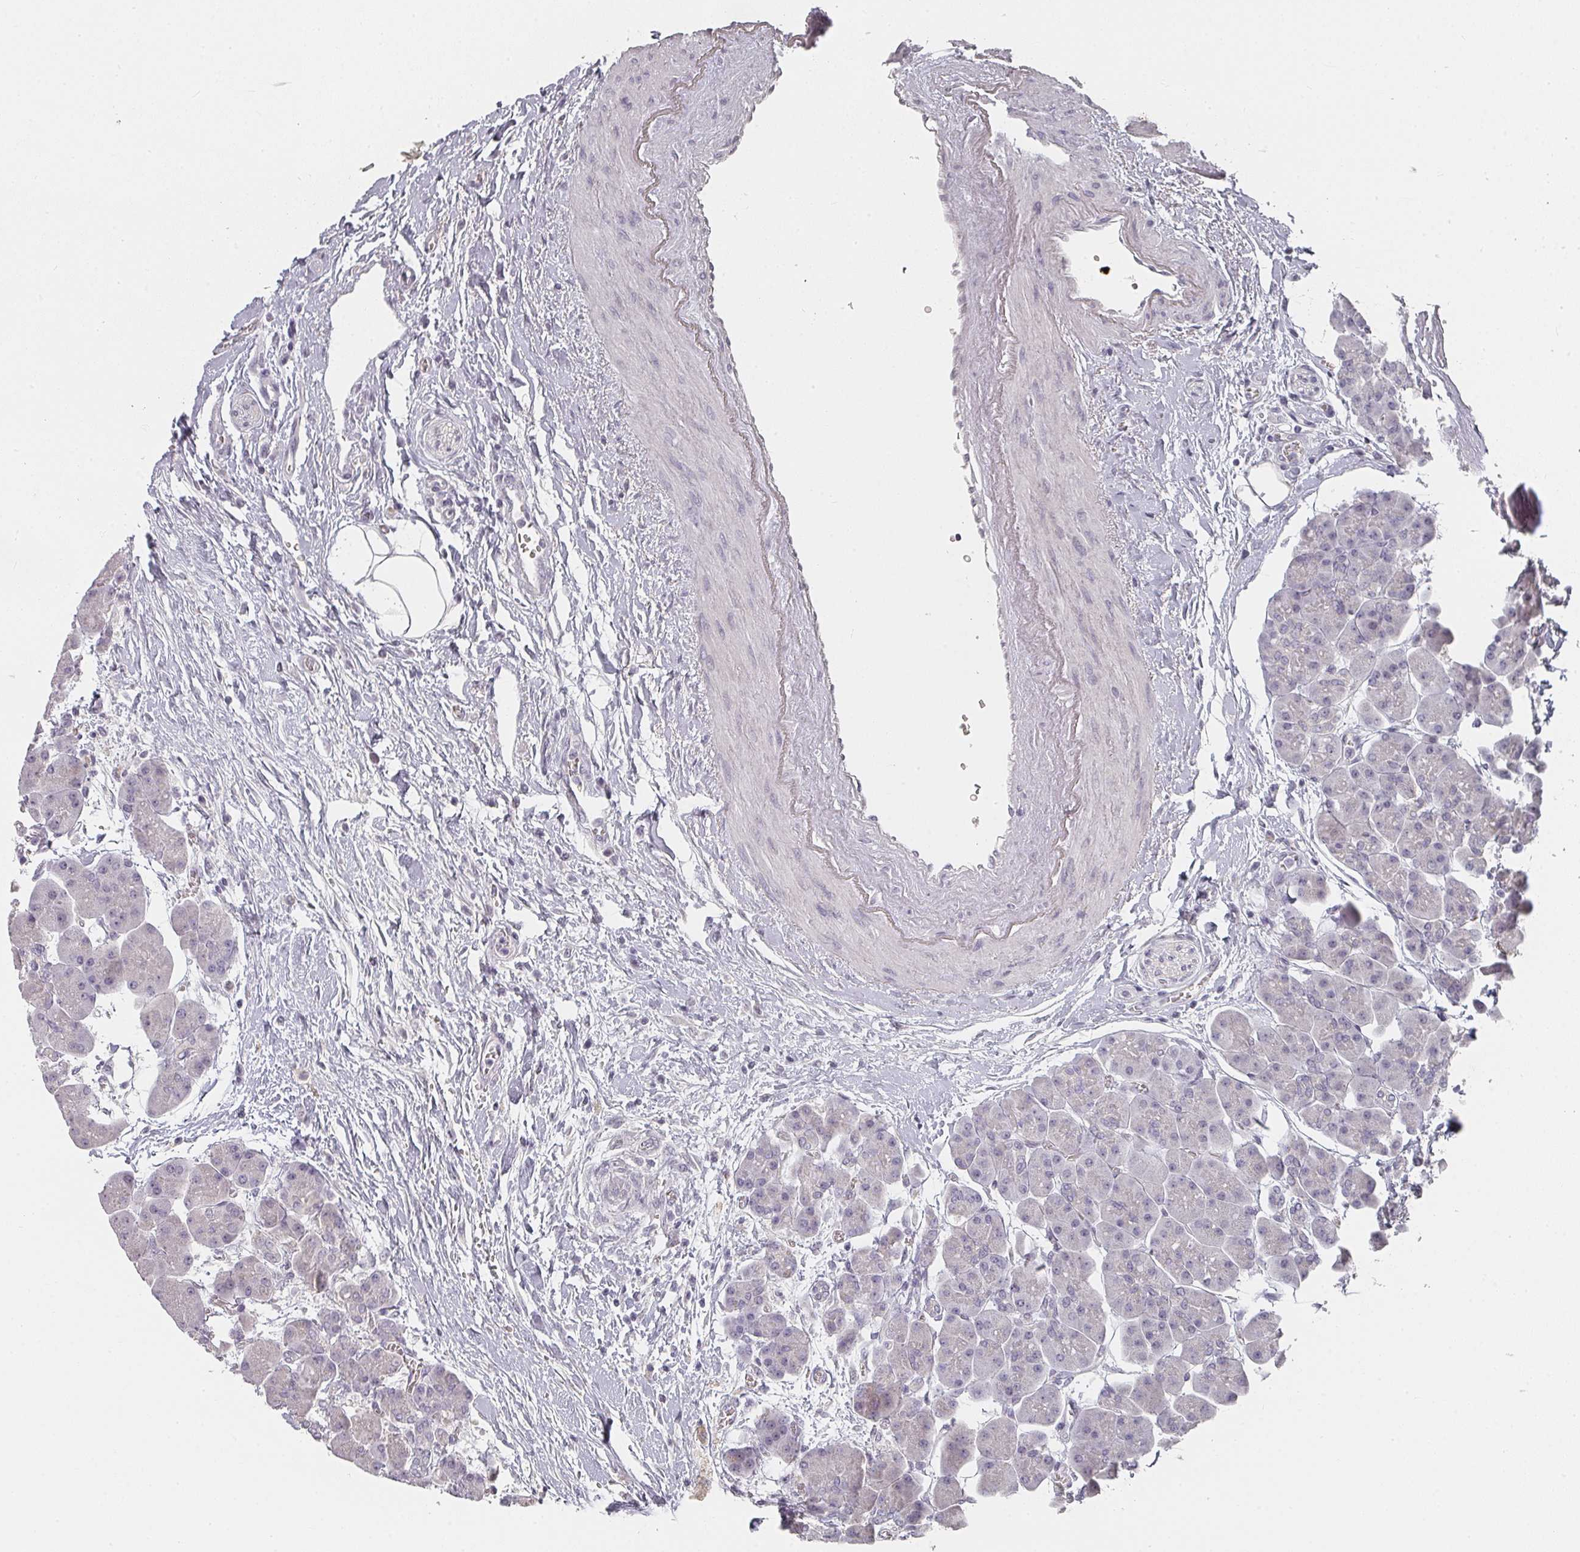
{"staining": {"intensity": "negative", "quantity": "none", "location": "none"}, "tissue": "pancreas", "cell_type": "Exocrine glandular cells", "image_type": "normal", "snomed": [{"axis": "morphology", "description": "Normal tissue, NOS"}, {"axis": "topography", "description": "Pancreas"}], "caption": "High power microscopy photomicrograph of an IHC image of benign pancreas, revealing no significant expression in exocrine glandular cells.", "gene": "SHISA2", "patient": {"sex": "male", "age": 66}}